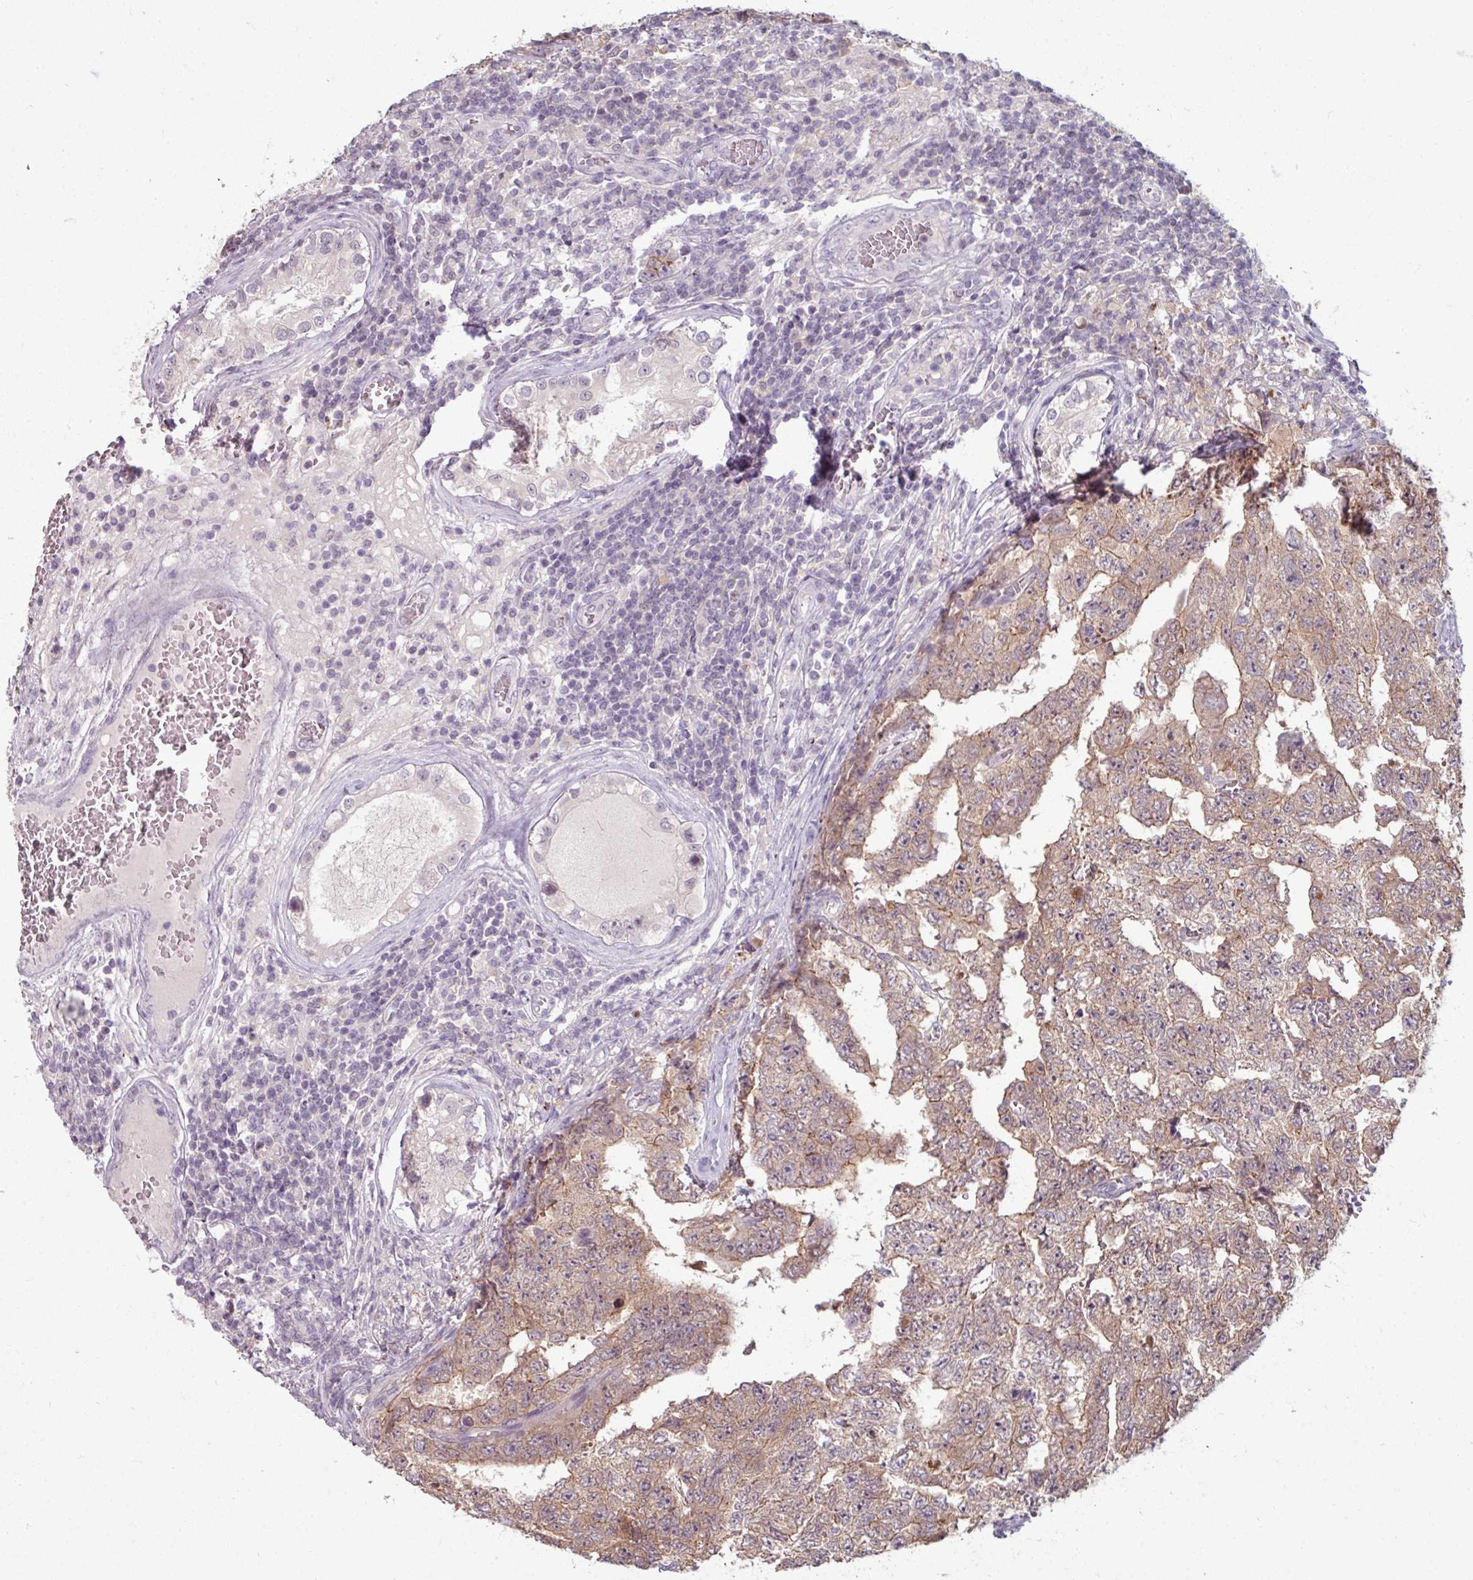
{"staining": {"intensity": "weak", "quantity": ">75%", "location": "cytoplasmic/membranous"}, "tissue": "testis cancer", "cell_type": "Tumor cells", "image_type": "cancer", "snomed": [{"axis": "morphology", "description": "Carcinoma, Embryonal, NOS"}, {"axis": "topography", "description": "Testis"}], "caption": "This is an image of immunohistochemistry (IHC) staining of testis cancer (embryonal carcinoma), which shows weak positivity in the cytoplasmic/membranous of tumor cells.", "gene": "PNMA6A", "patient": {"sex": "male", "age": 25}}